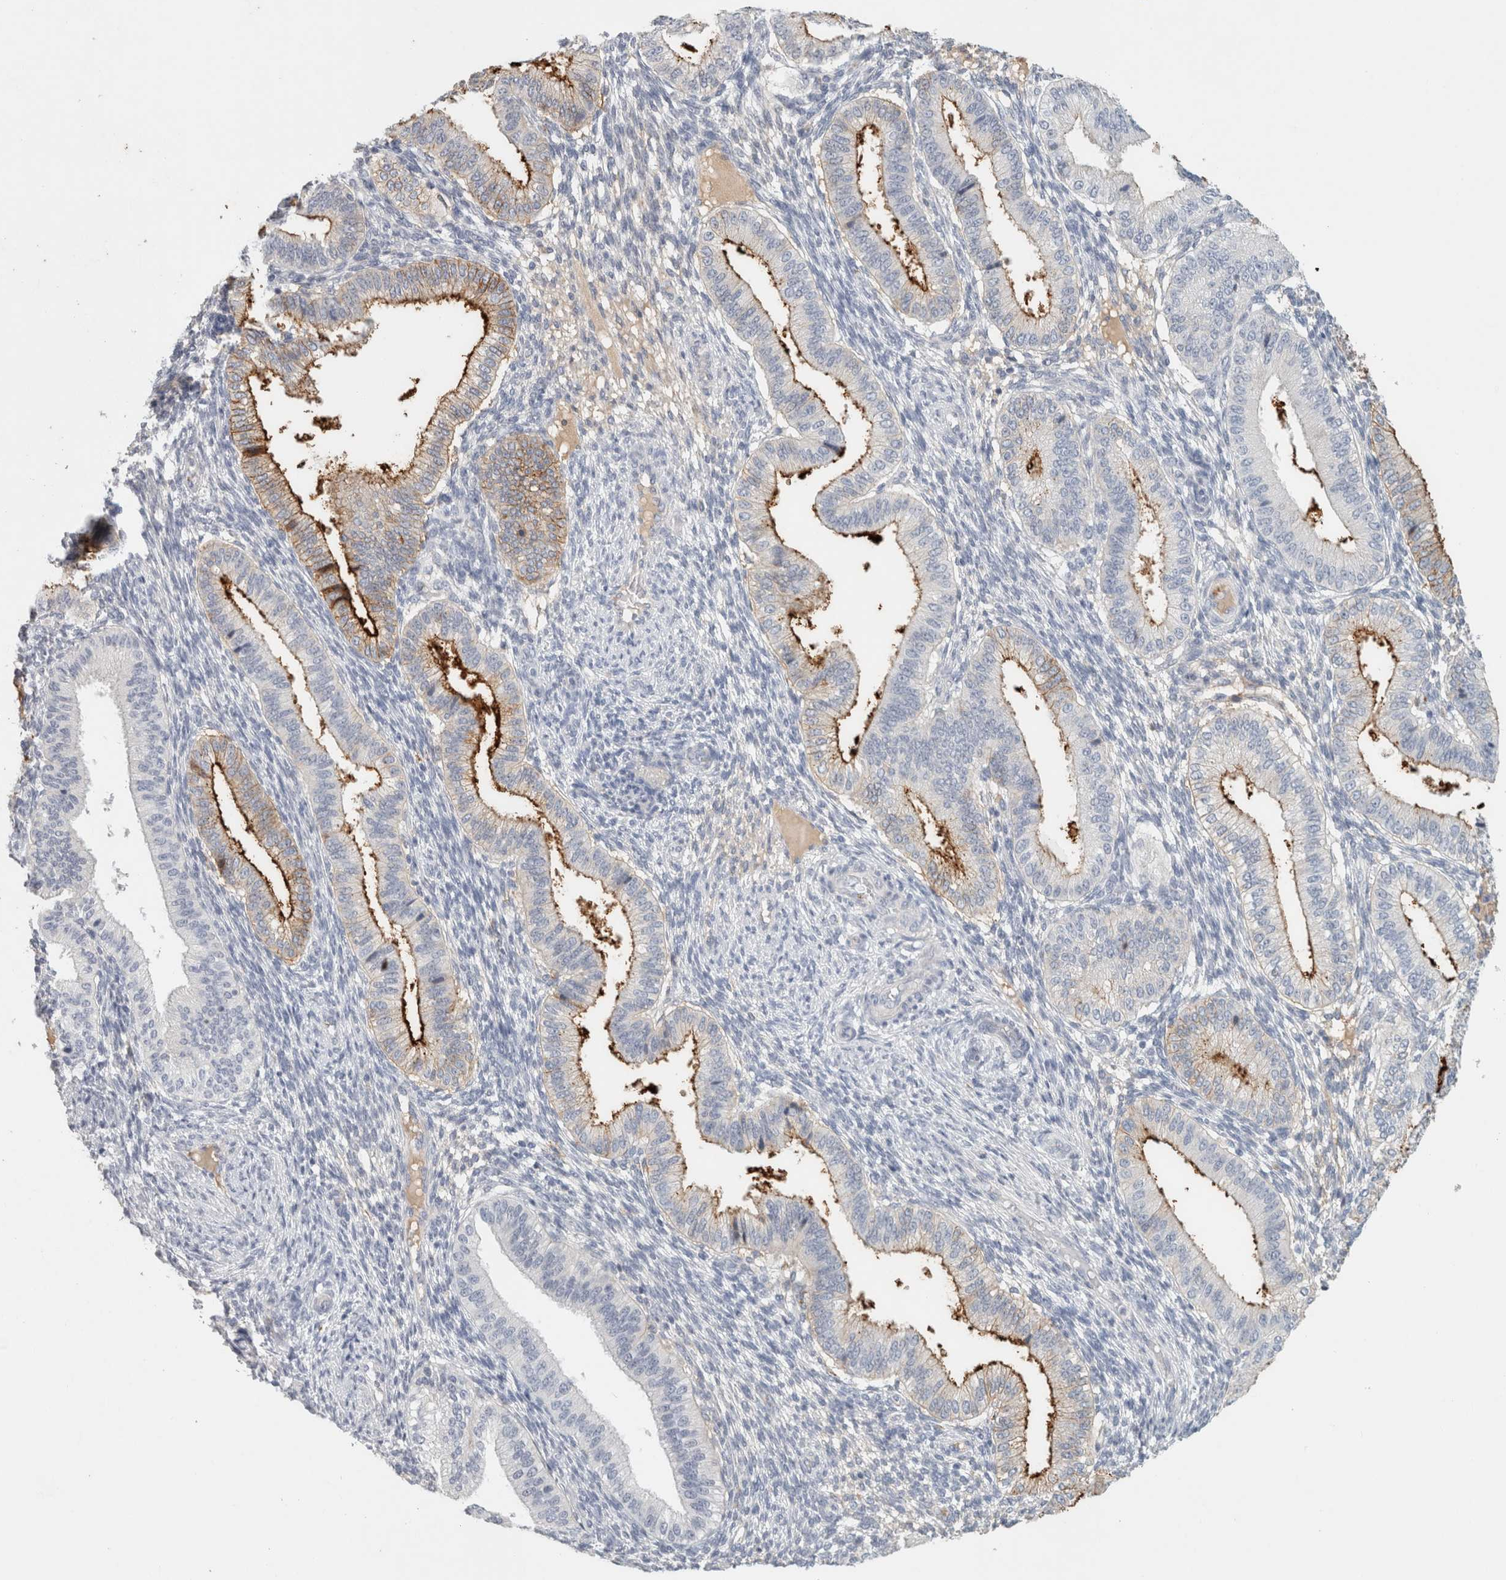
{"staining": {"intensity": "negative", "quantity": "none", "location": "none"}, "tissue": "endometrium", "cell_type": "Cells in endometrial stroma", "image_type": "normal", "snomed": [{"axis": "morphology", "description": "Normal tissue, NOS"}, {"axis": "topography", "description": "Endometrium"}], "caption": "A high-resolution histopathology image shows IHC staining of benign endometrium, which shows no significant positivity in cells in endometrial stroma.", "gene": "CD36", "patient": {"sex": "female", "age": 39}}